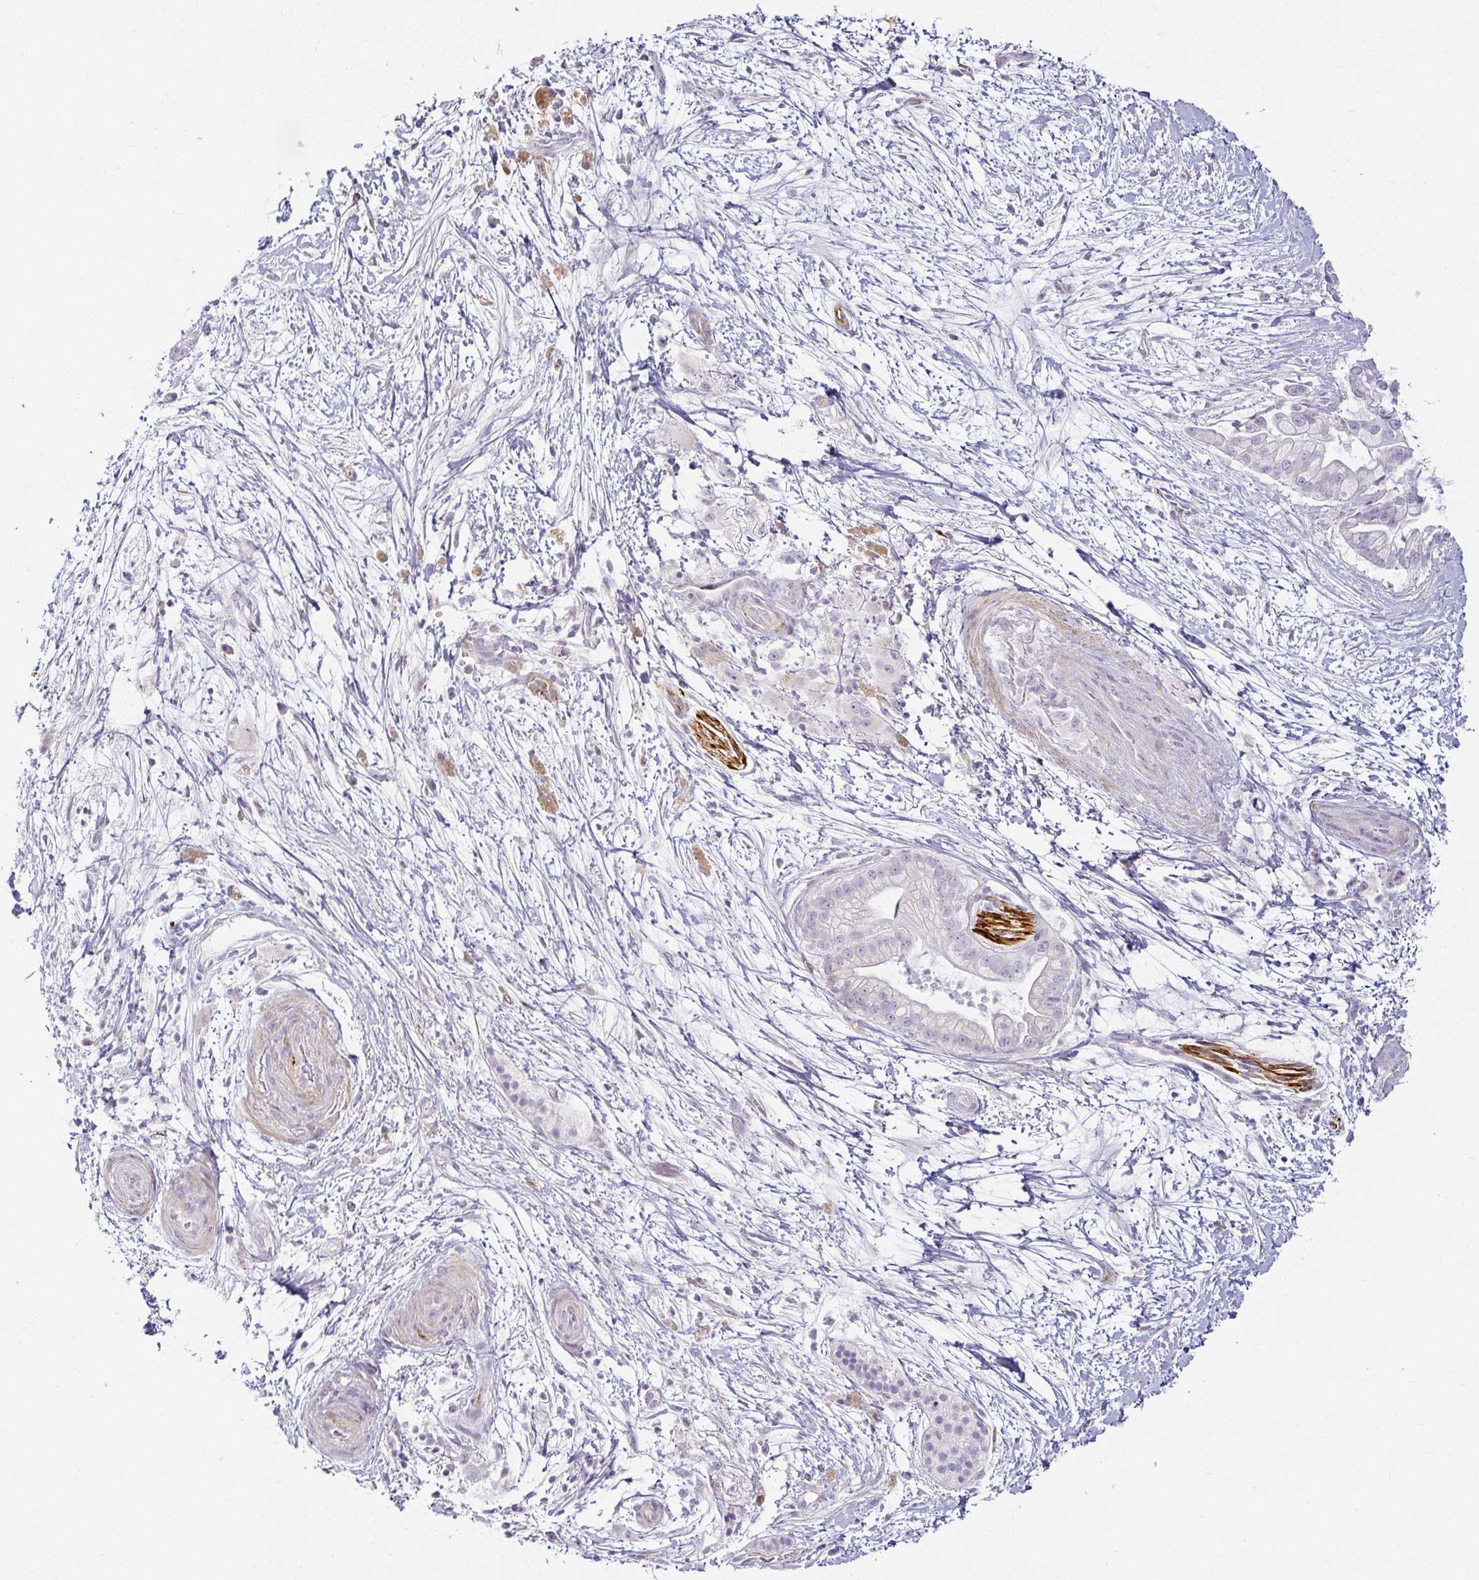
{"staining": {"intensity": "negative", "quantity": "none", "location": "none"}, "tissue": "pancreatic cancer", "cell_type": "Tumor cells", "image_type": "cancer", "snomed": [{"axis": "morphology", "description": "Adenocarcinoma, NOS"}, {"axis": "topography", "description": "Pancreas"}], "caption": "High magnification brightfield microscopy of pancreatic cancer stained with DAB (brown) and counterstained with hematoxylin (blue): tumor cells show no significant positivity.", "gene": "ACAN", "patient": {"sex": "female", "age": 69}}